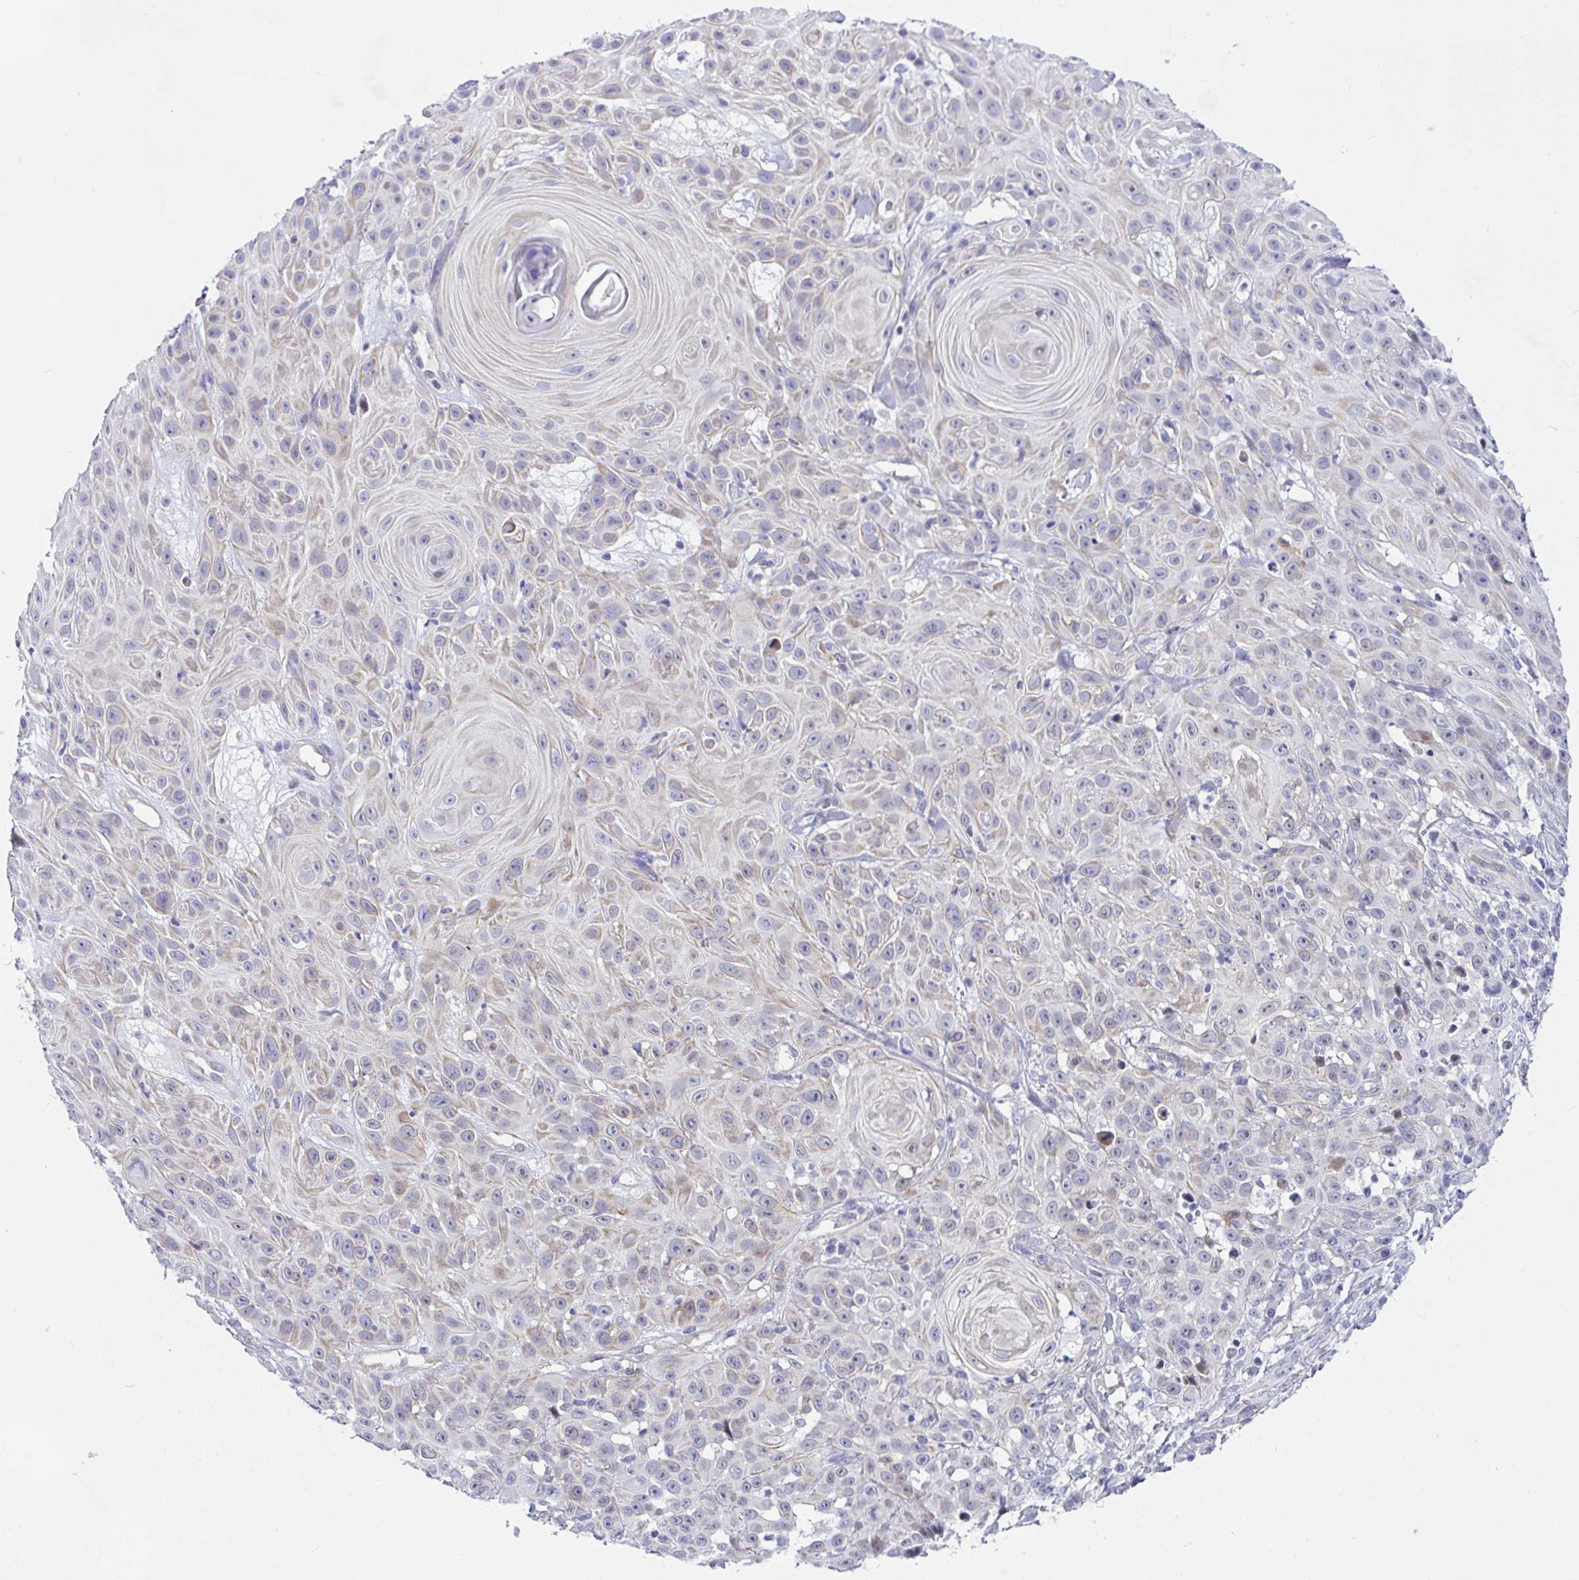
{"staining": {"intensity": "weak", "quantity": "25%-75%", "location": "cytoplasmic/membranous"}, "tissue": "skin cancer", "cell_type": "Tumor cells", "image_type": "cancer", "snomed": [{"axis": "morphology", "description": "Squamous cell carcinoma, NOS"}, {"axis": "topography", "description": "Skin"}], "caption": "IHC image of skin cancer stained for a protein (brown), which reveals low levels of weak cytoplasmic/membranous expression in approximately 25%-75% of tumor cells.", "gene": "NFXL1", "patient": {"sex": "male", "age": 82}}